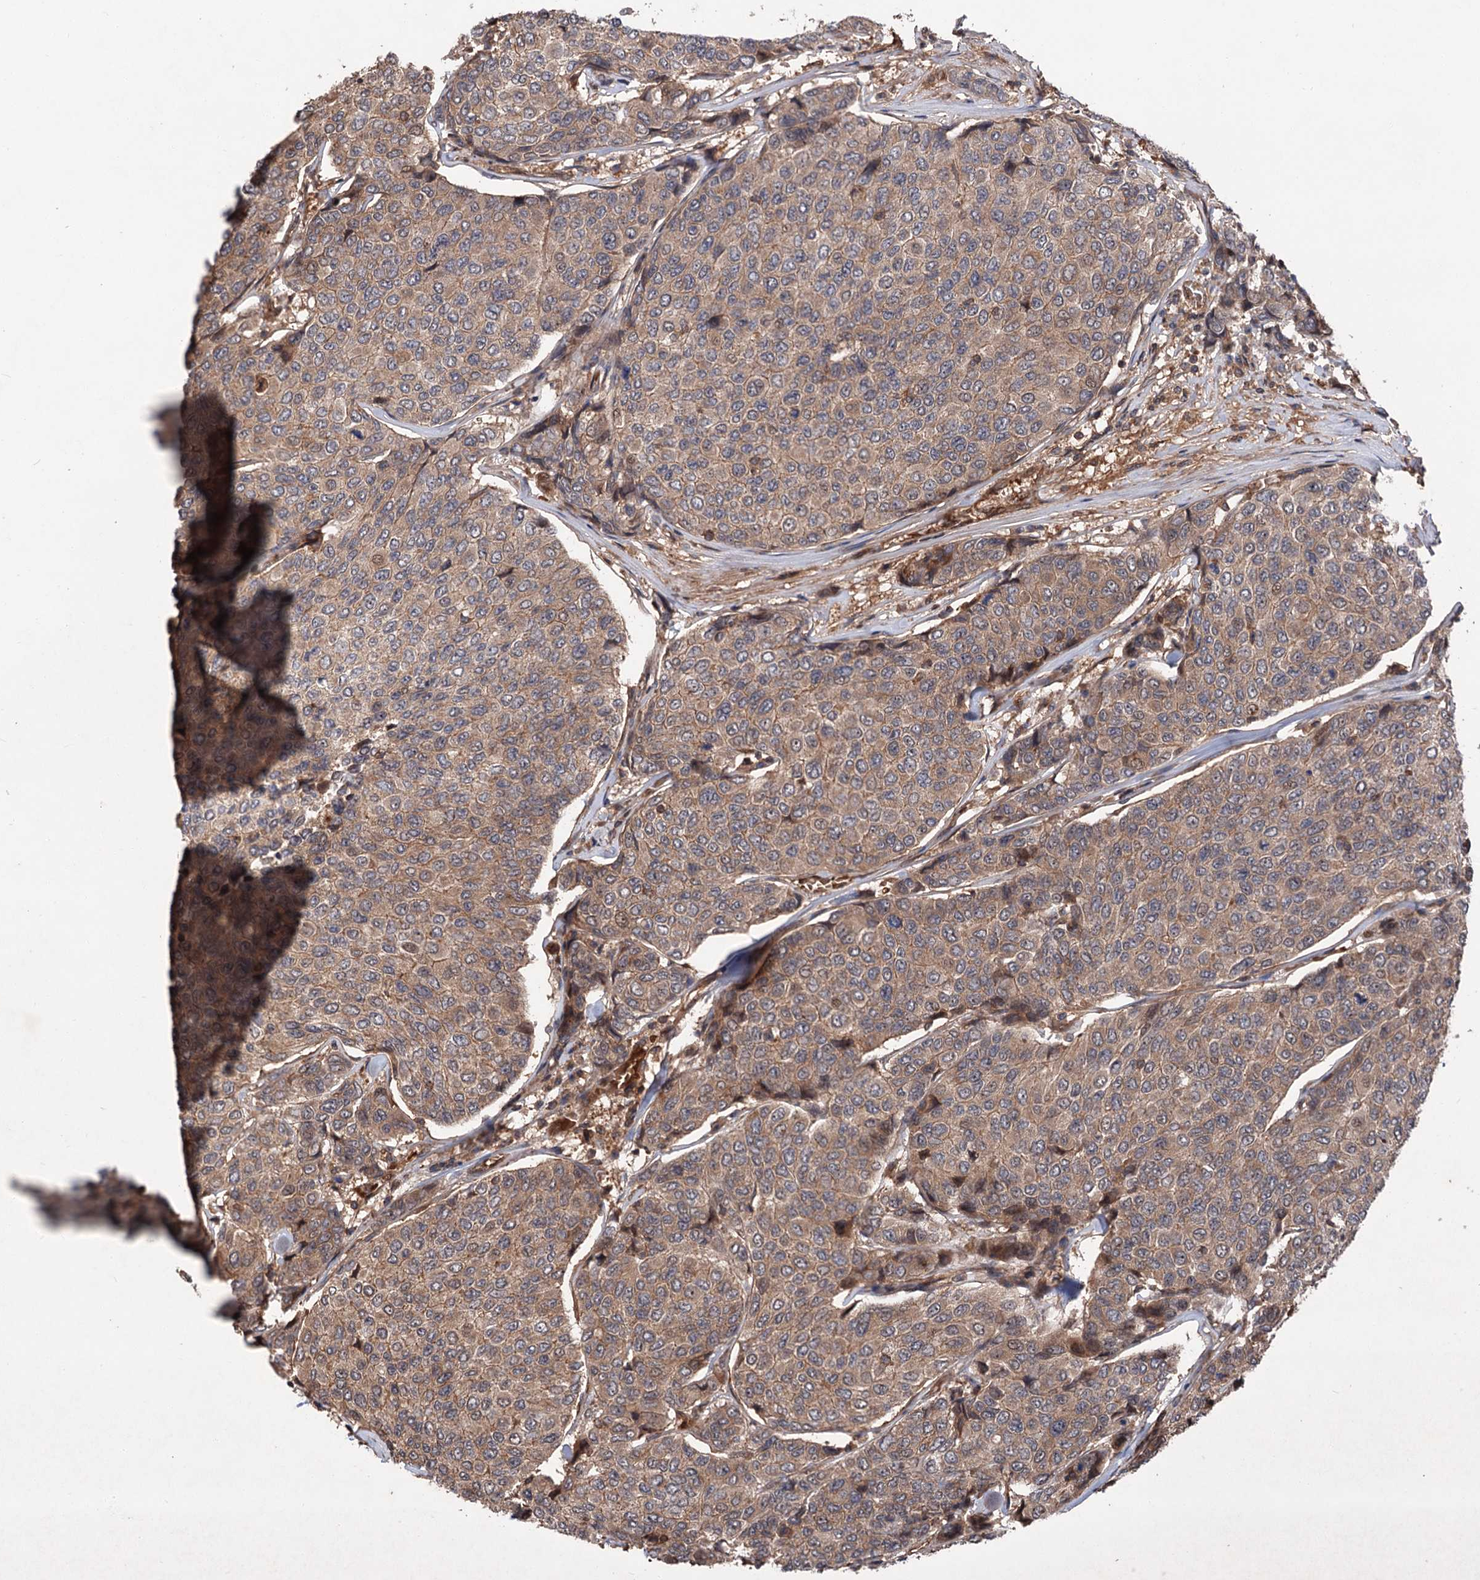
{"staining": {"intensity": "moderate", "quantity": ">75%", "location": "cytoplasmic/membranous"}, "tissue": "breast cancer", "cell_type": "Tumor cells", "image_type": "cancer", "snomed": [{"axis": "morphology", "description": "Duct carcinoma"}, {"axis": "topography", "description": "Breast"}], "caption": "IHC photomicrograph of invasive ductal carcinoma (breast) stained for a protein (brown), which shows medium levels of moderate cytoplasmic/membranous expression in about >75% of tumor cells.", "gene": "ADK", "patient": {"sex": "female", "age": 55}}